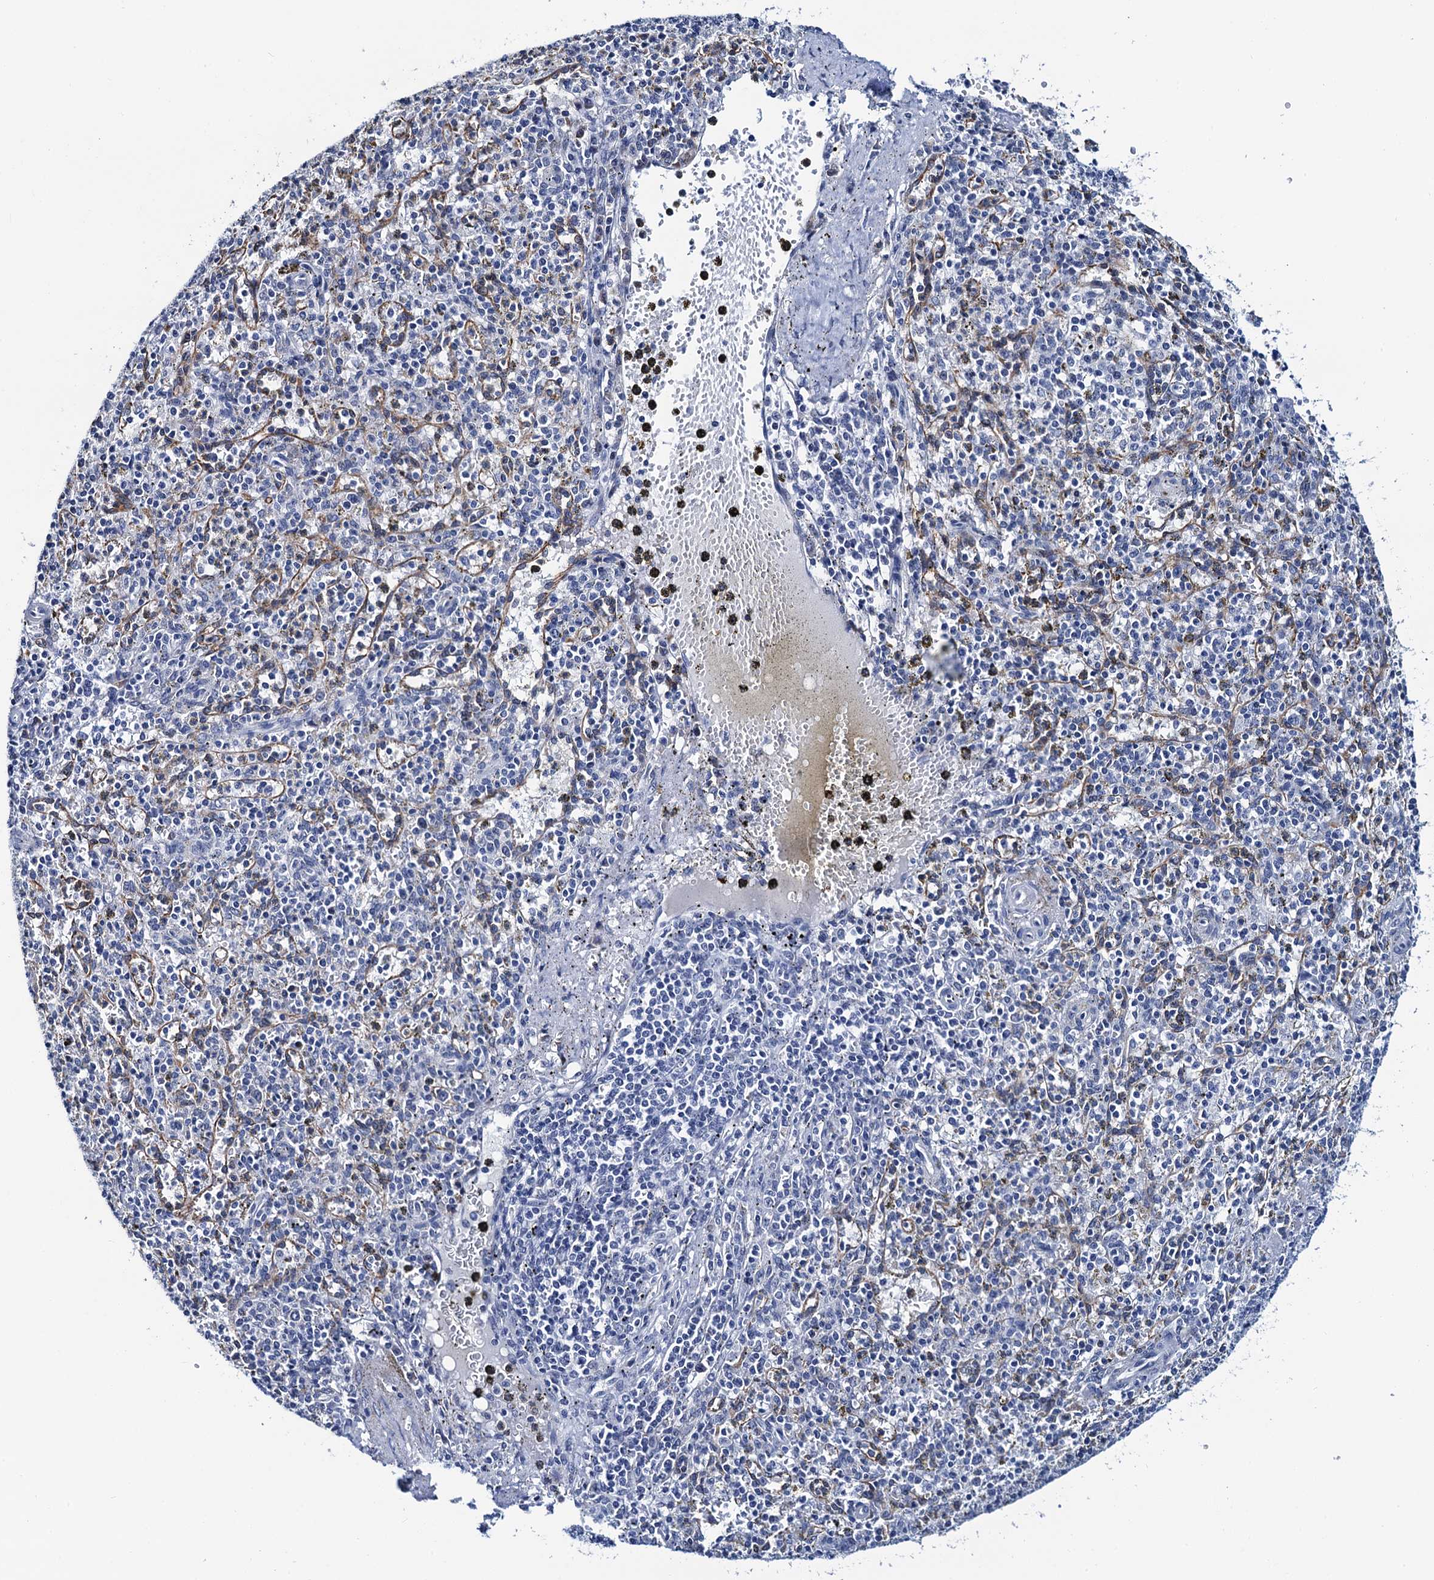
{"staining": {"intensity": "negative", "quantity": "none", "location": "none"}, "tissue": "spleen", "cell_type": "Cells in red pulp", "image_type": "normal", "snomed": [{"axis": "morphology", "description": "Normal tissue, NOS"}, {"axis": "topography", "description": "Spleen"}], "caption": "Immunohistochemistry (IHC) of unremarkable human spleen reveals no staining in cells in red pulp. The staining is performed using DAB (3,3'-diaminobenzidine) brown chromogen with nuclei counter-stained in using hematoxylin.", "gene": "SLC7A10", "patient": {"sex": "male", "age": 72}}